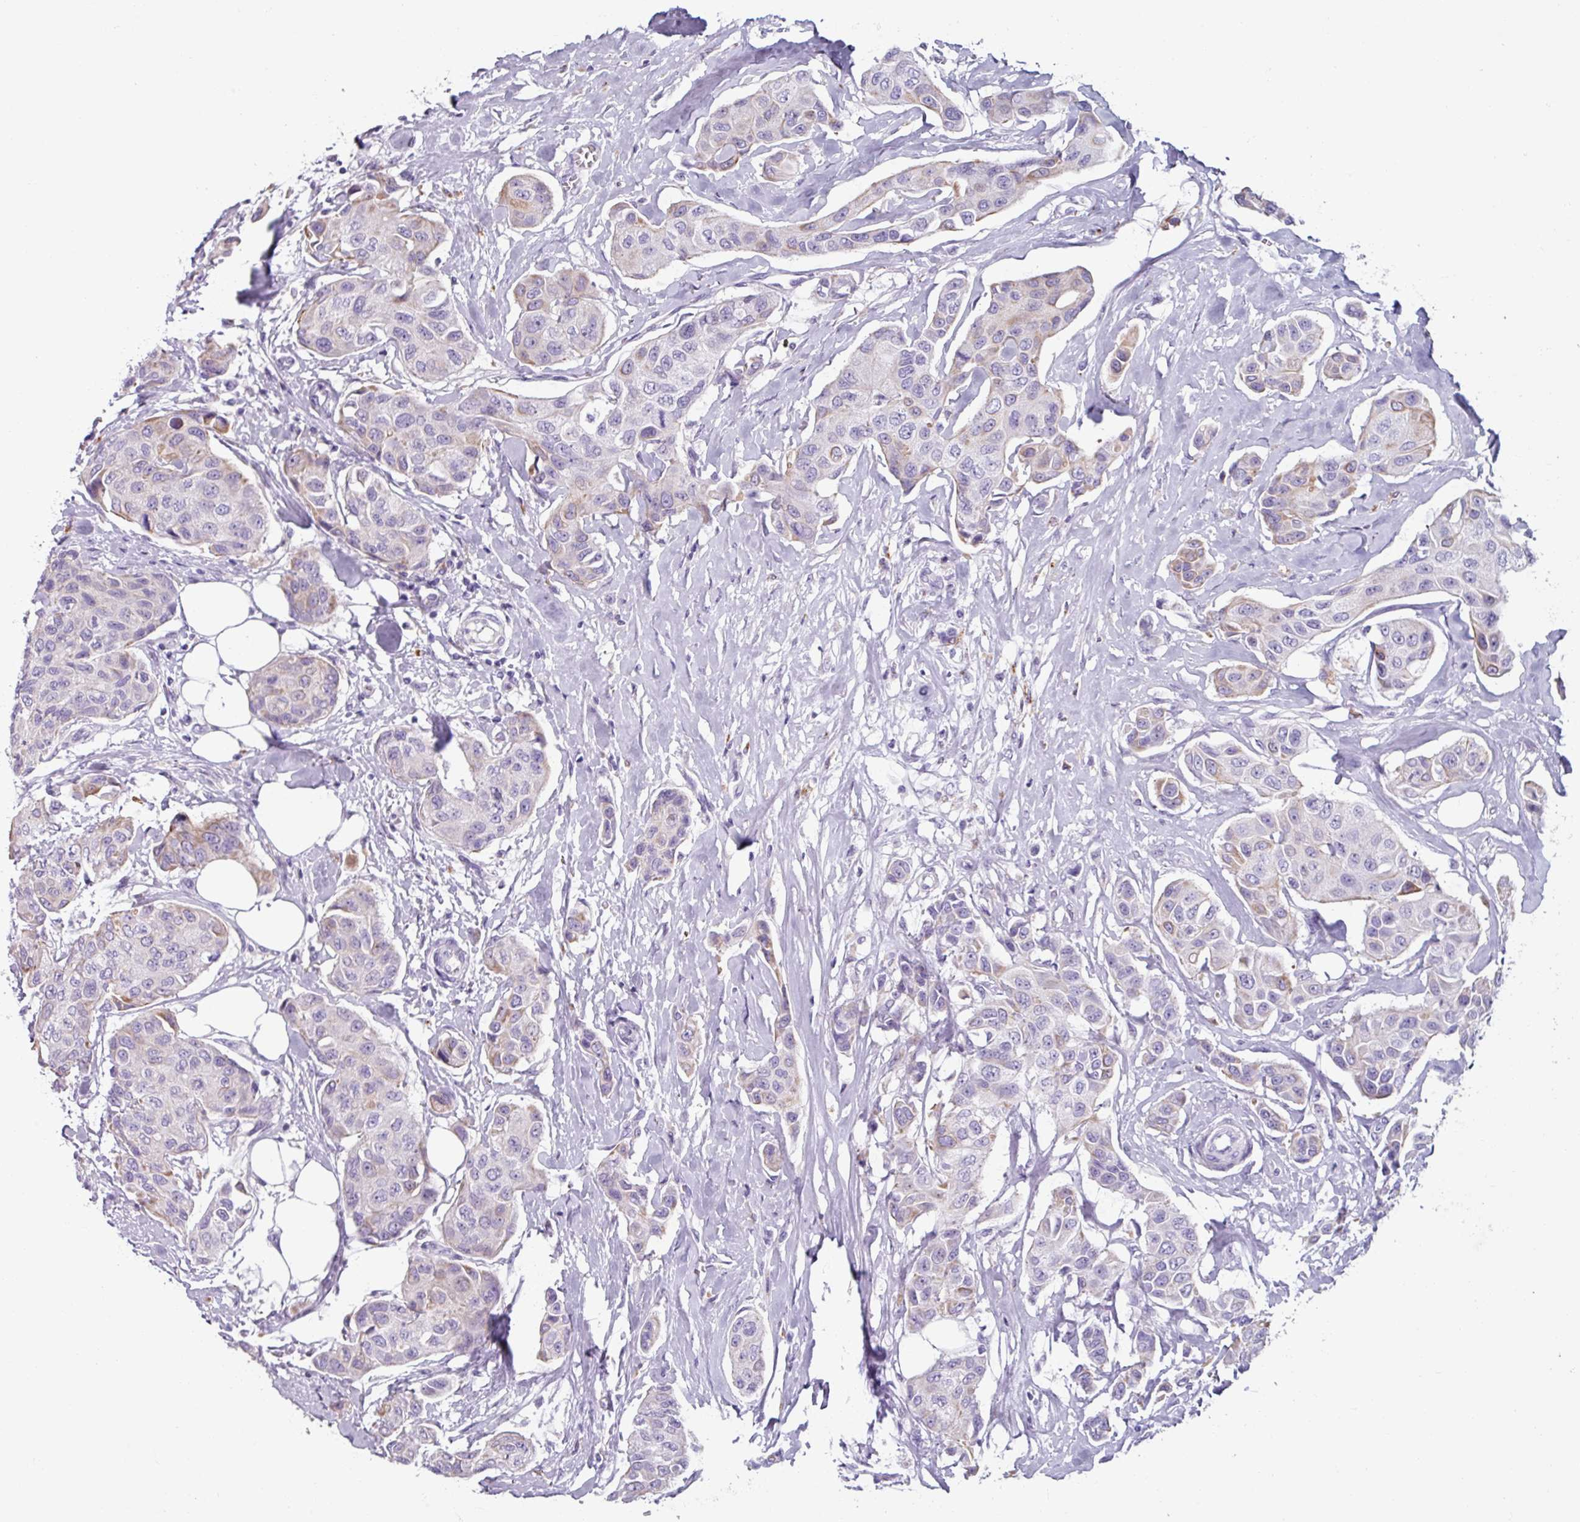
{"staining": {"intensity": "weak", "quantity": "<25%", "location": "cytoplasmic/membranous"}, "tissue": "breast cancer", "cell_type": "Tumor cells", "image_type": "cancer", "snomed": [{"axis": "morphology", "description": "Duct carcinoma"}, {"axis": "topography", "description": "Breast"}, {"axis": "topography", "description": "Lymph node"}], "caption": "Breast intraductal carcinoma was stained to show a protein in brown. There is no significant expression in tumor cells.", "gene": "SPESP1", "patient": {"sex": "female", "age": 80}}